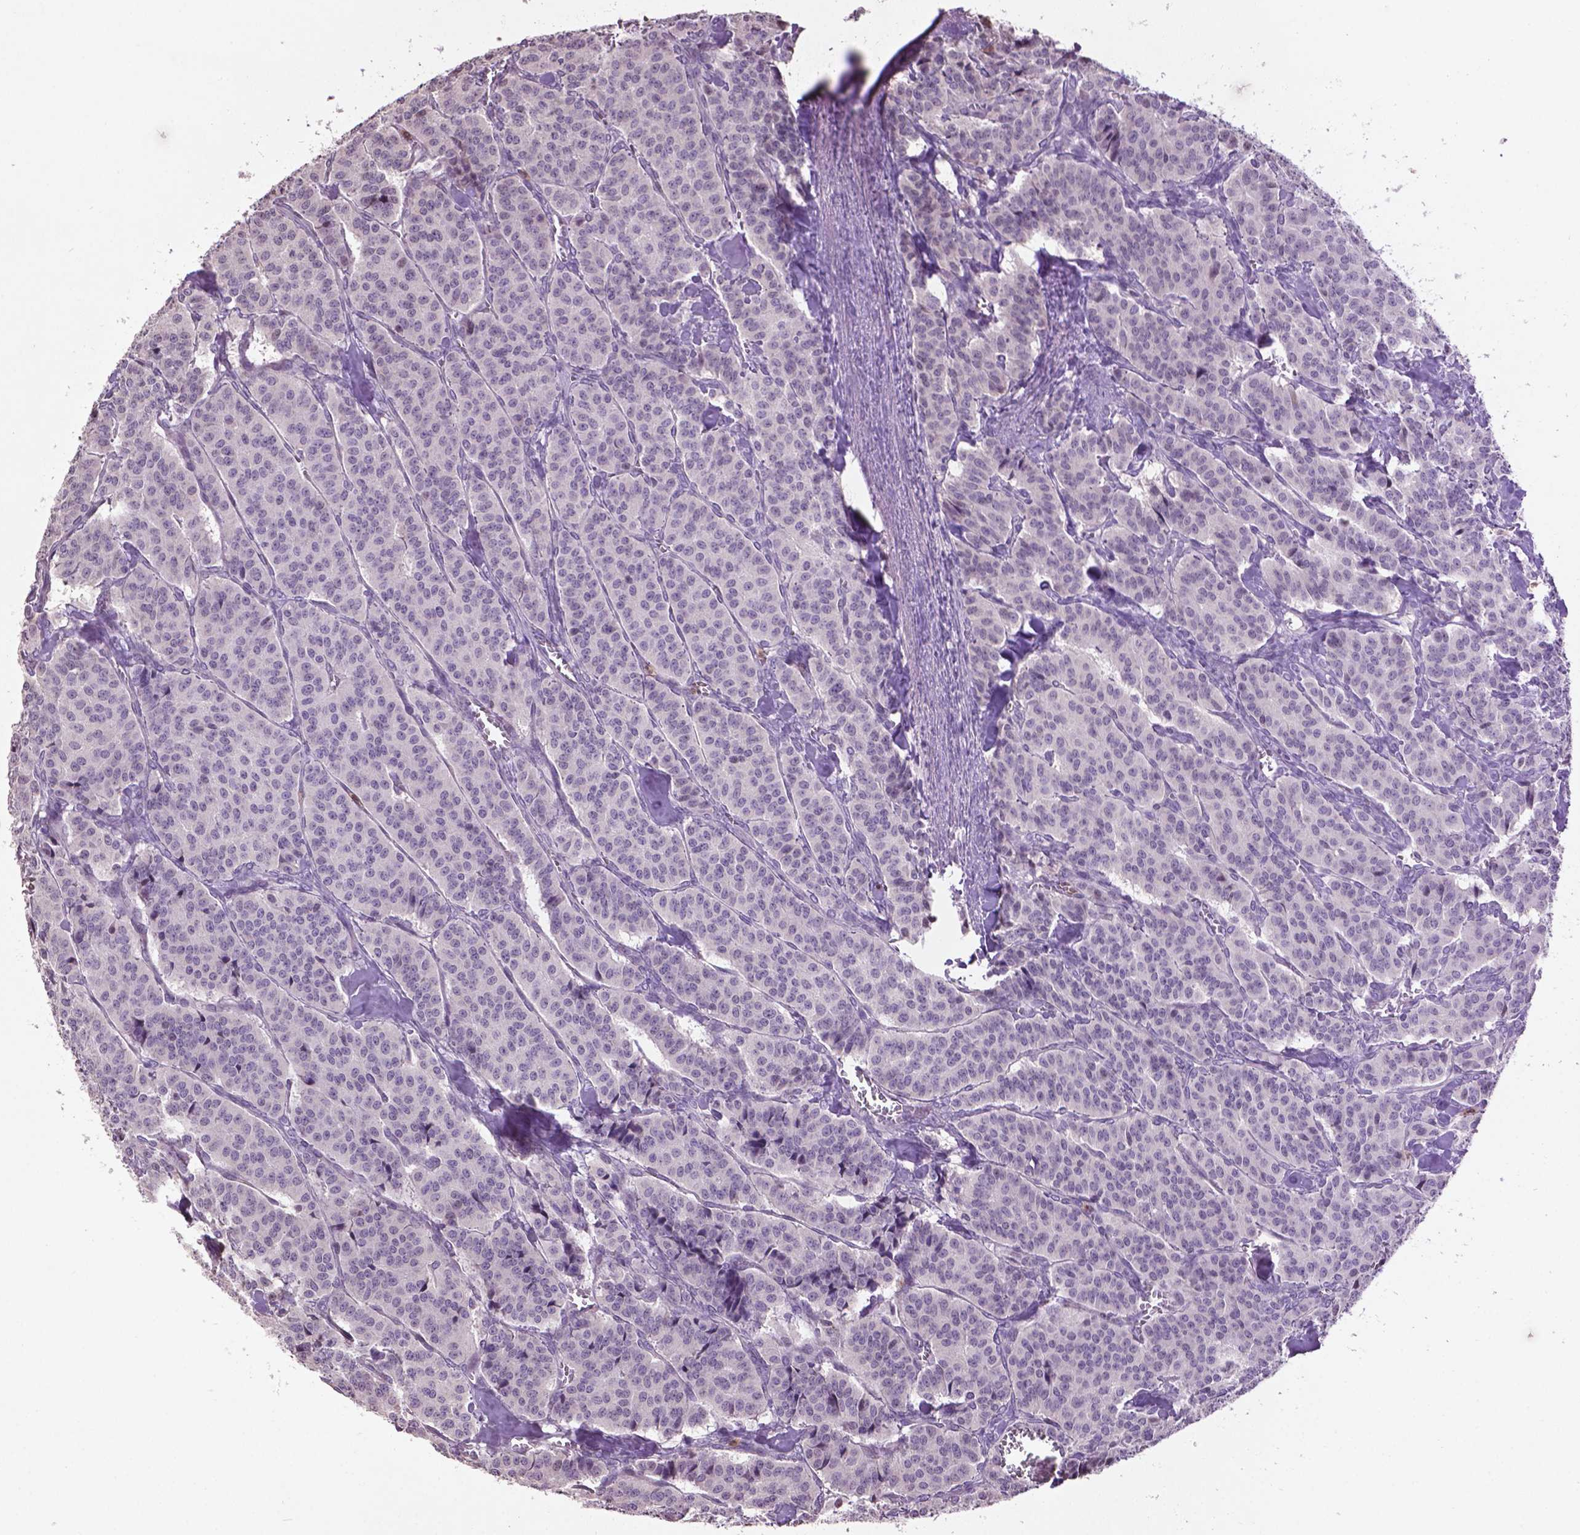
{"staining": {"intensity": "negative", "quantity": "none", "location": "none"}, "tissue": "carcinoid", "cell_type": "Tumor cells", "image_type": "cancer", "snomed": [{"axis": "morphology", "description": "Normal tissue, NOS"}, {"axis": "morphology", "description": "Carcinoid, malignant, NOS"}, {"axis": "topography", "description": "Lung"}], "caption": "This is a histopathology image of immunohistochemistry staining of carcinoid, which shows no expression in tumor cells.", "gene": "NTNG2", "patient": {"sex": "female", "age": 46}}